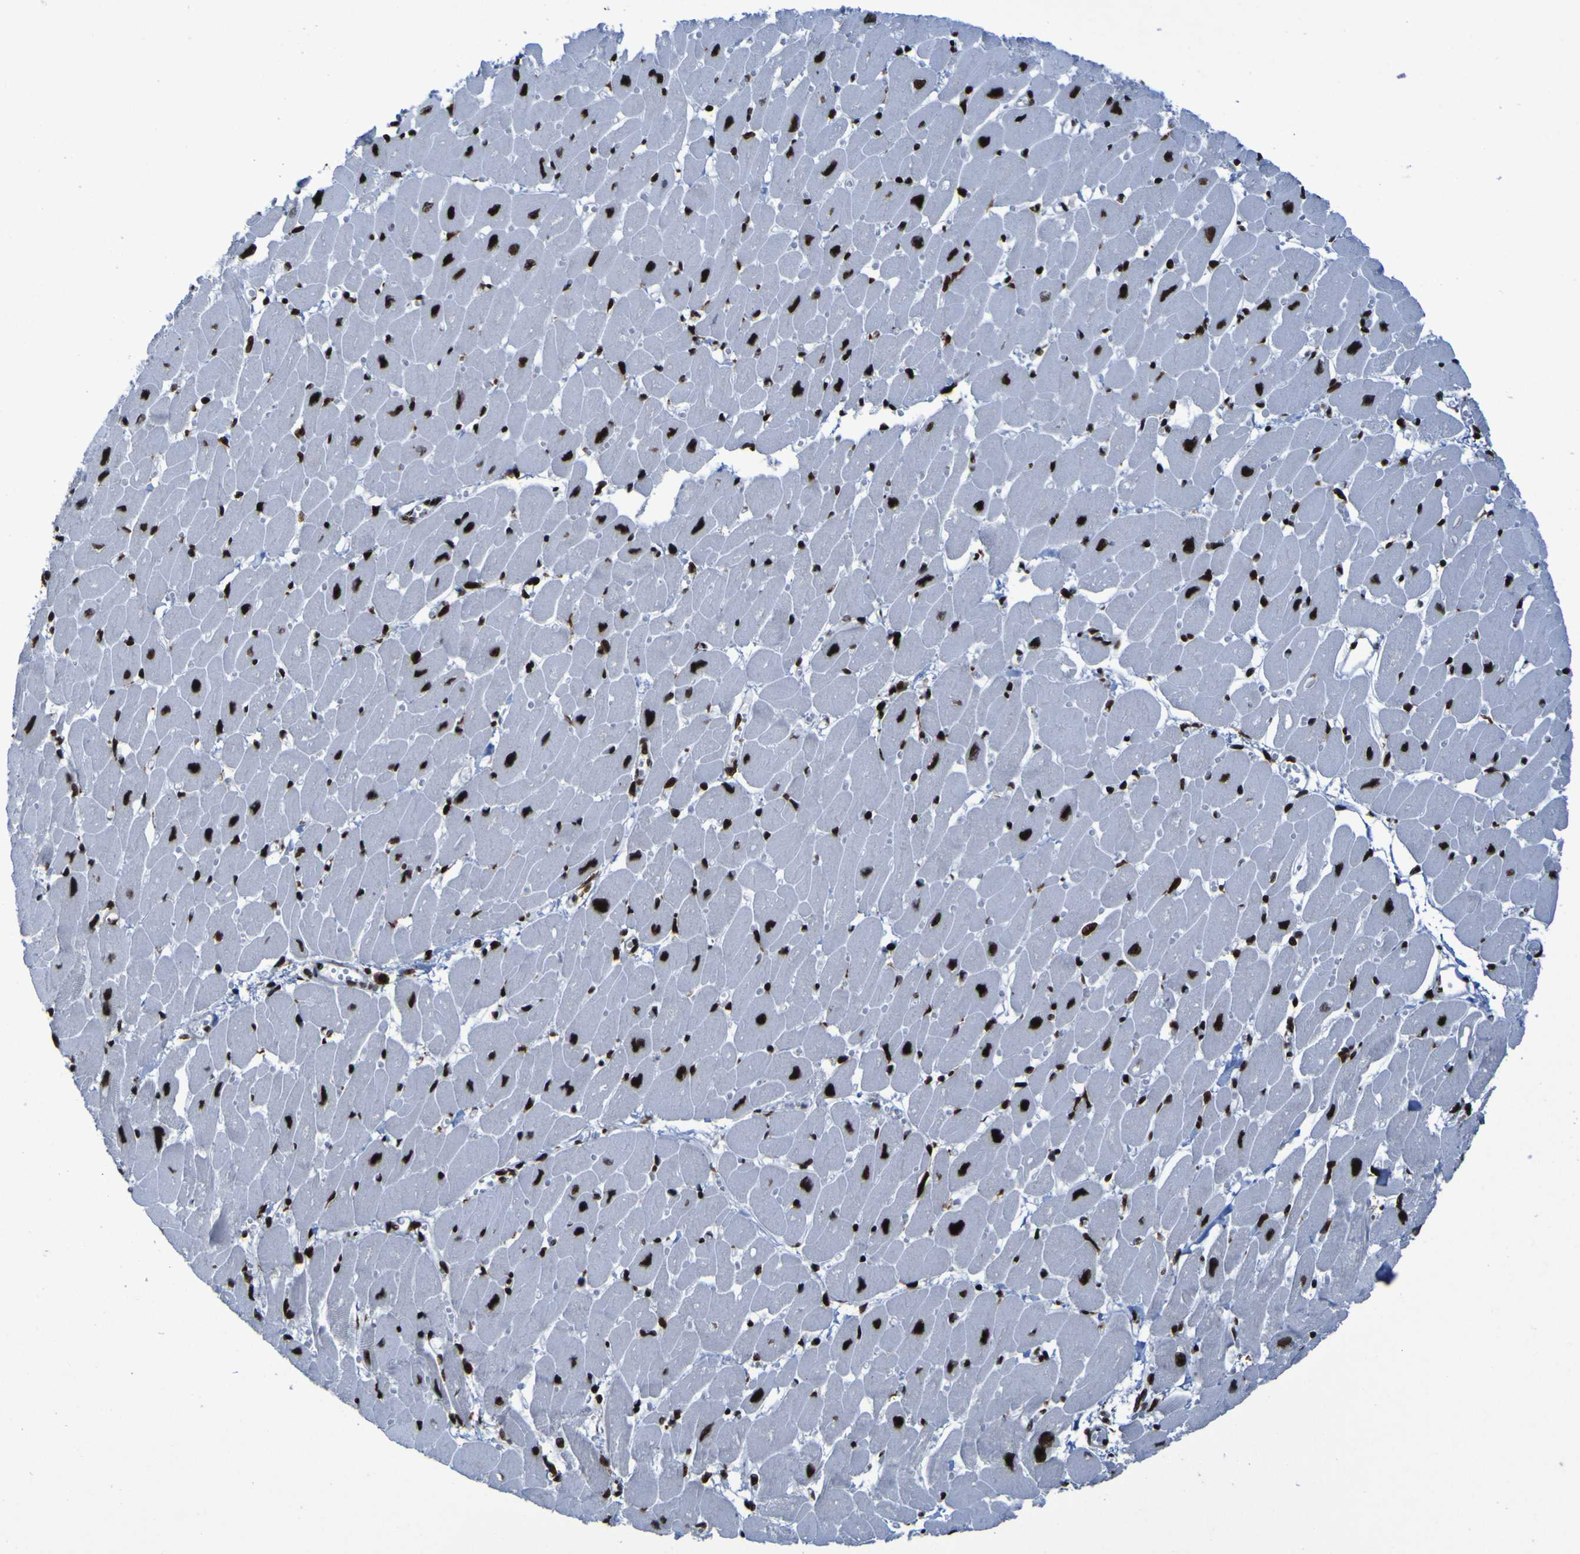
{"staining": {"intensity": "strong", "quantity": ">75%", "location": "nuclear"}, "tissue": "heart muscle", "cell_type": "Cardiomyocytes", "image_type": "normal", "snomed": [{"axis": "morphology", "description": "Normal tissue, NOS"}, {"axis": "topography", "description": "Heart"}], "caption": "Immunohistochemistry of unremarkable heart muscle displays high levels of strong nuclear staining in approximately >75% of cardiomyocytes.", "gene": "NPM1", "patient": {"sex": "female", "age": 54}}